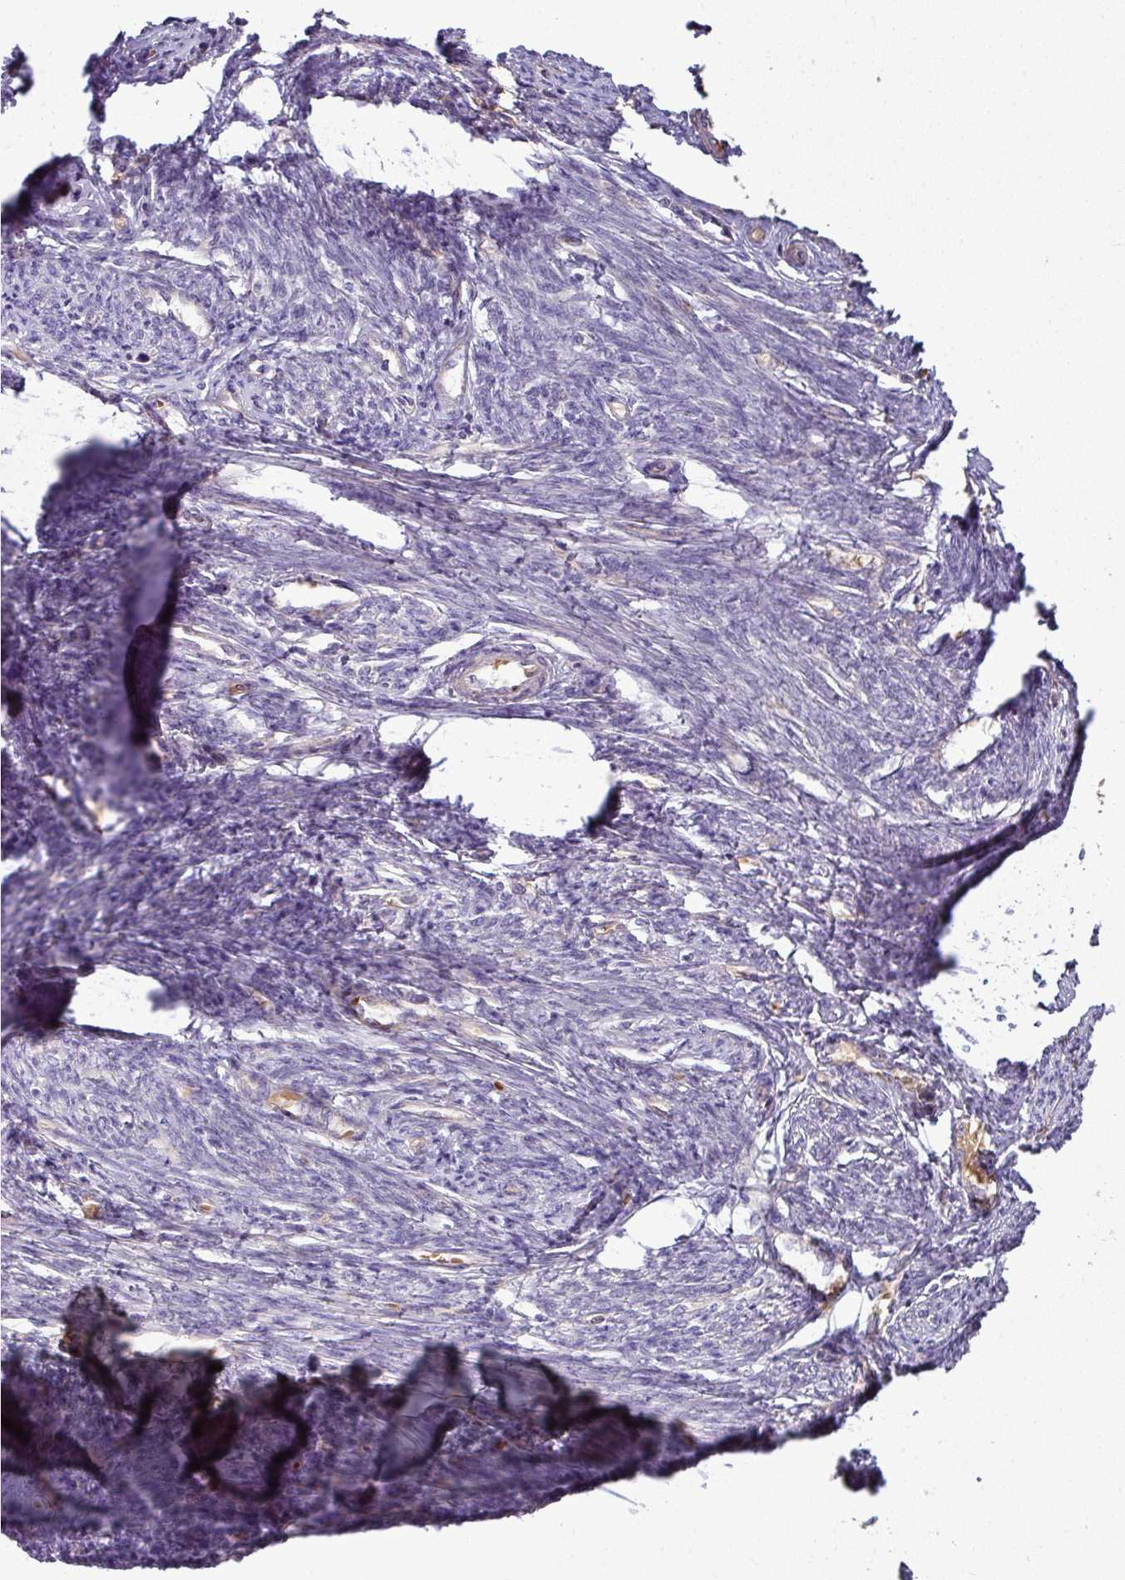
{"staining": {"intensity": "negative", "quantity": "none", "location": "none"}, "tissue": "smooth muscle", "cell_type": "Smooth muscle cells", "image_type": "normal", "snomed": [{"axis": "morphology", "description": "Normal tissue, NOS"}, {"axis": "topography", "description": "Smooth muscle"}, {"axis": "topography", "description": "Fallopian tube"}], "caption": "Immunohistochemical staining of normal human smooth muscle reveals no significant expression in smooth muscle cells. (DAB (3,3'-diaminobenzidine) immunohistochemistry (IHC), high magnification).", "gene": "NHSL2", "patient": {"sex": "female", "age": 59}}